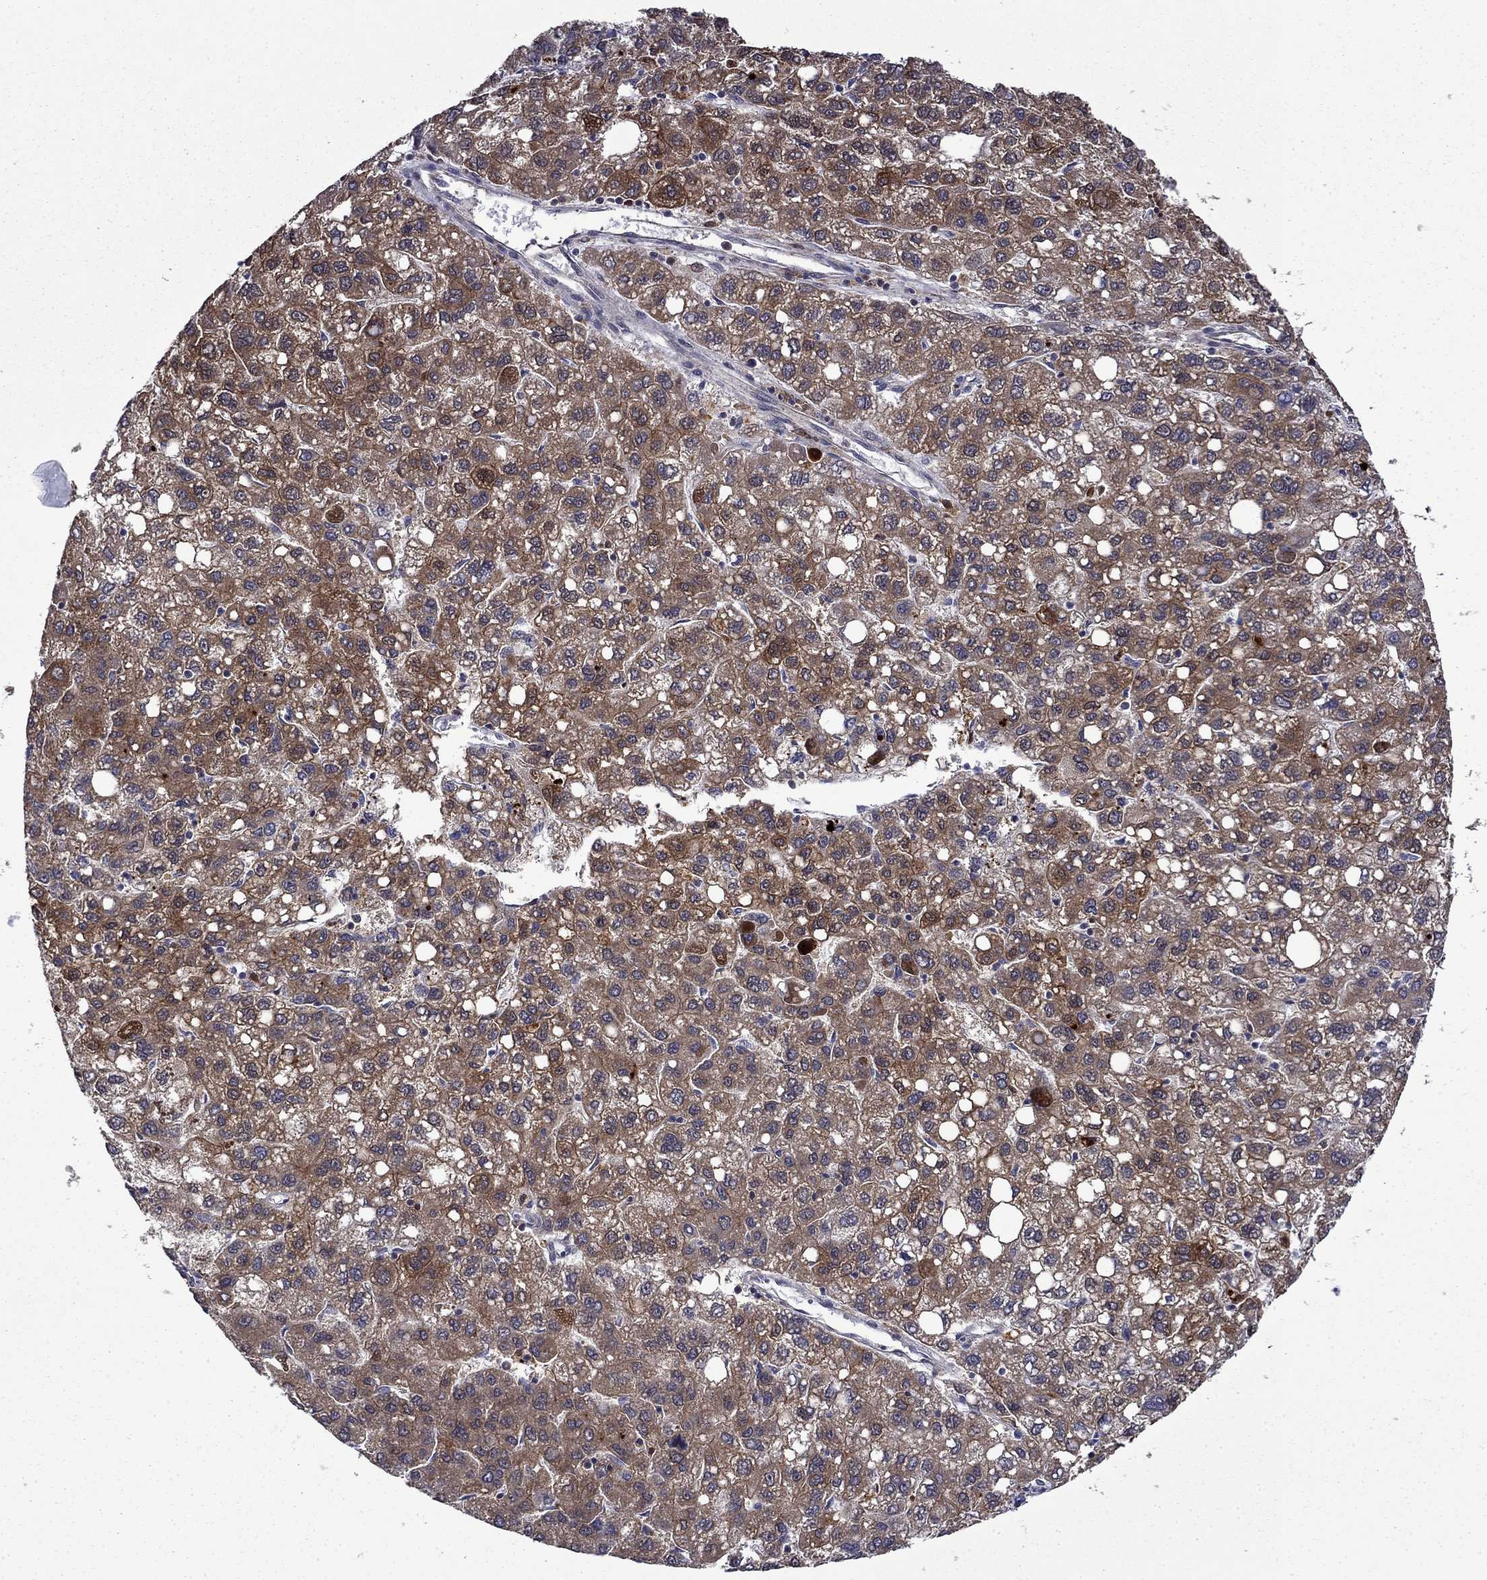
{"staining": {"intensity": "moderate", "quantity": "25%-75%", "location": "cytoplasmic/membranous"}, "tissue": "liver cancer", "cell_type": "Tumor cells", "image_type": "cancer", "snomed": [{"axis": "morphology", "description": "Carcinoma, Hepatocellular, NOS"}, {"axis": "topography", "description": "Liver"}], "caption": "A medium amount of moderate cytoplasmic/membranous expression is seen in about 25%-75% of tumor cells in liver cancer (hepatocellular carcinoma) tissue.", "gene": "TPMT", "patient": {"sex": "female", "age": 82}}